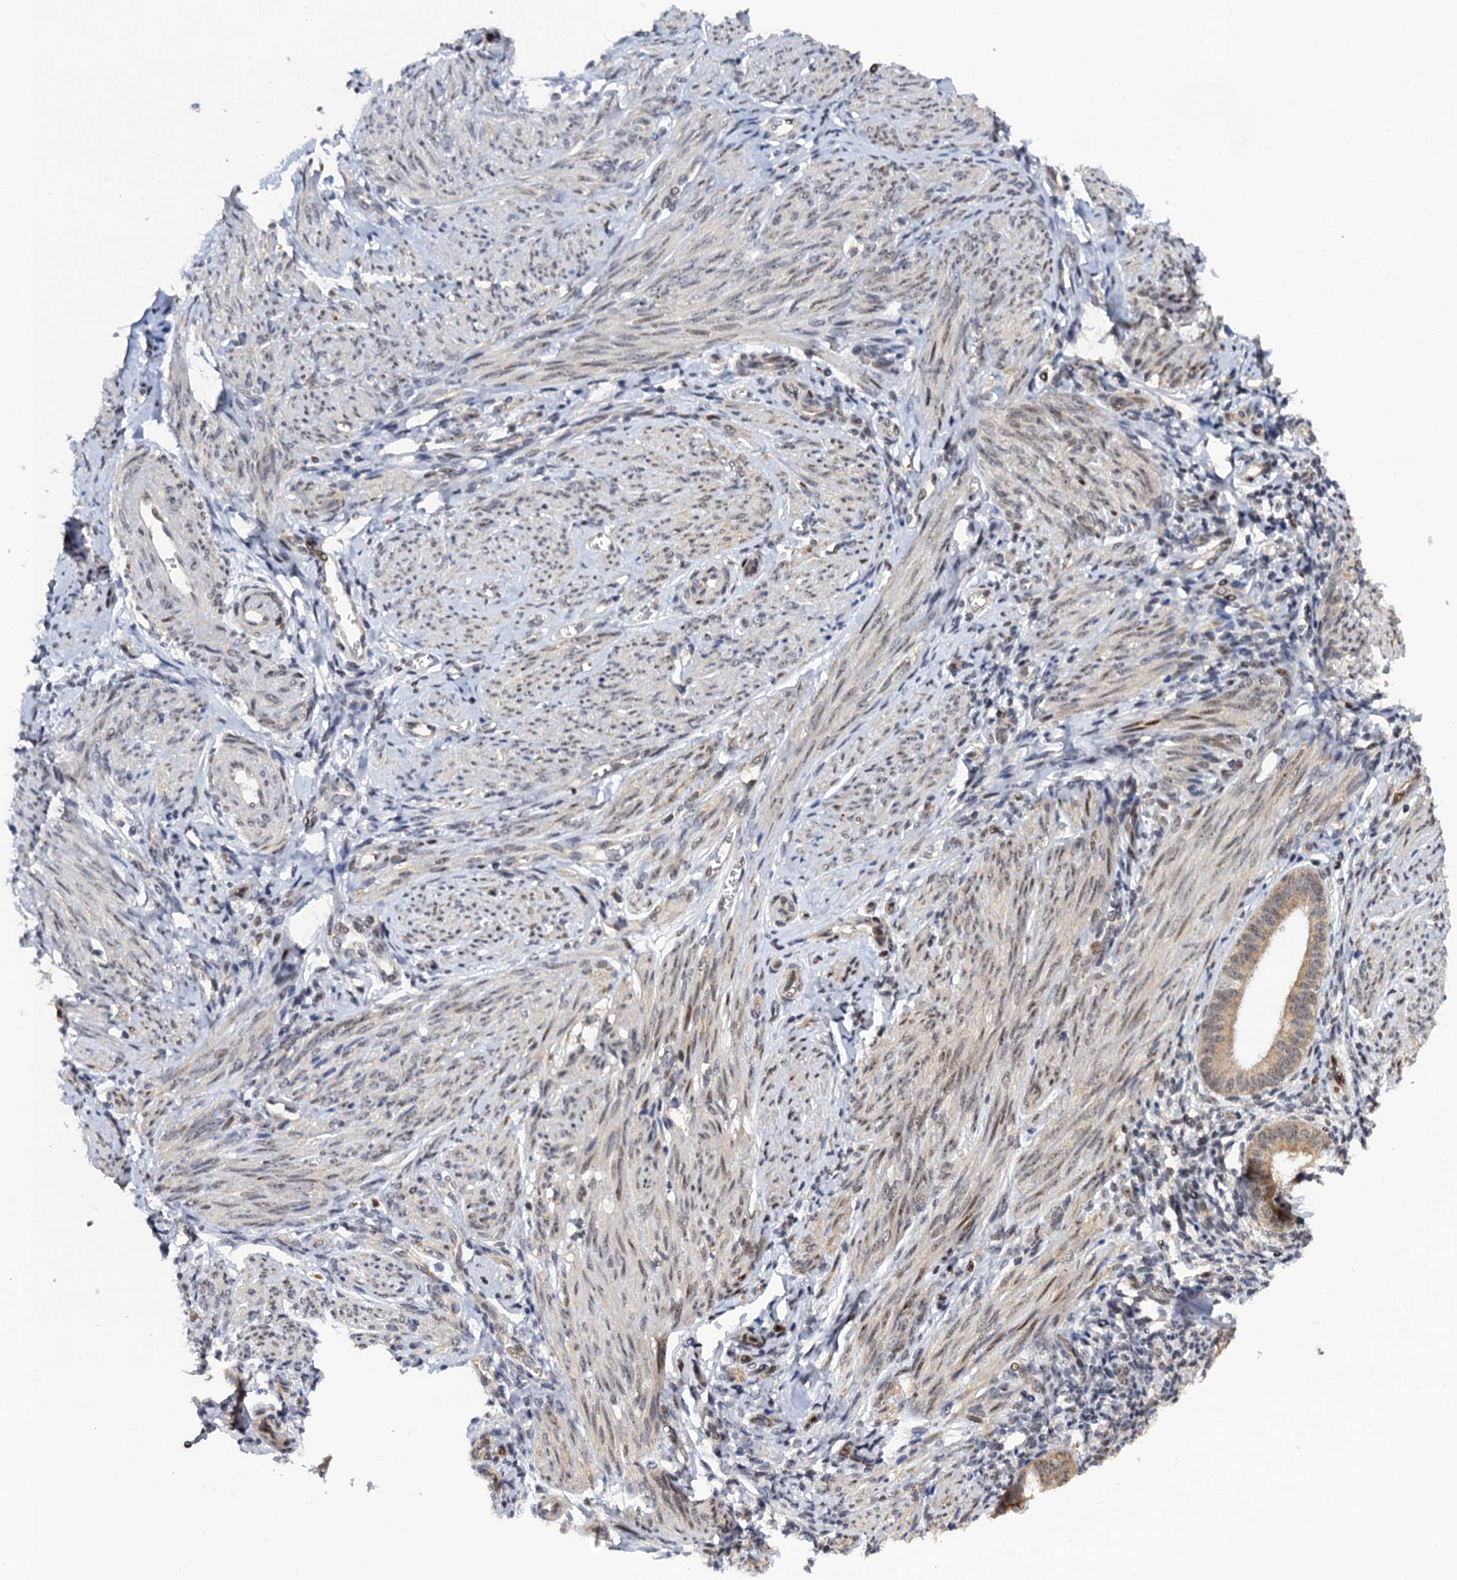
{"staining": {"intensity": "negative", "quantity": "none", "location": "none"}, "tissue": "endometrium", "cell_type": "Cells in endometrial stroma", "image_type": "normal", "snomed": [{"axis": "morphology", "description": "Normal tissue, NOS"}, {"axis": "topography", "description": "Uterus"}, {"axis": "topography", "description": "Endometrium"}], "caption": "This is a image of immunohistochemistry (IHC) staining of normal endometrium, which shows no expression in cells in endometrial stroma.", "gene": "ZAR1L", "patient": {"sex": "female", "age": 48}}